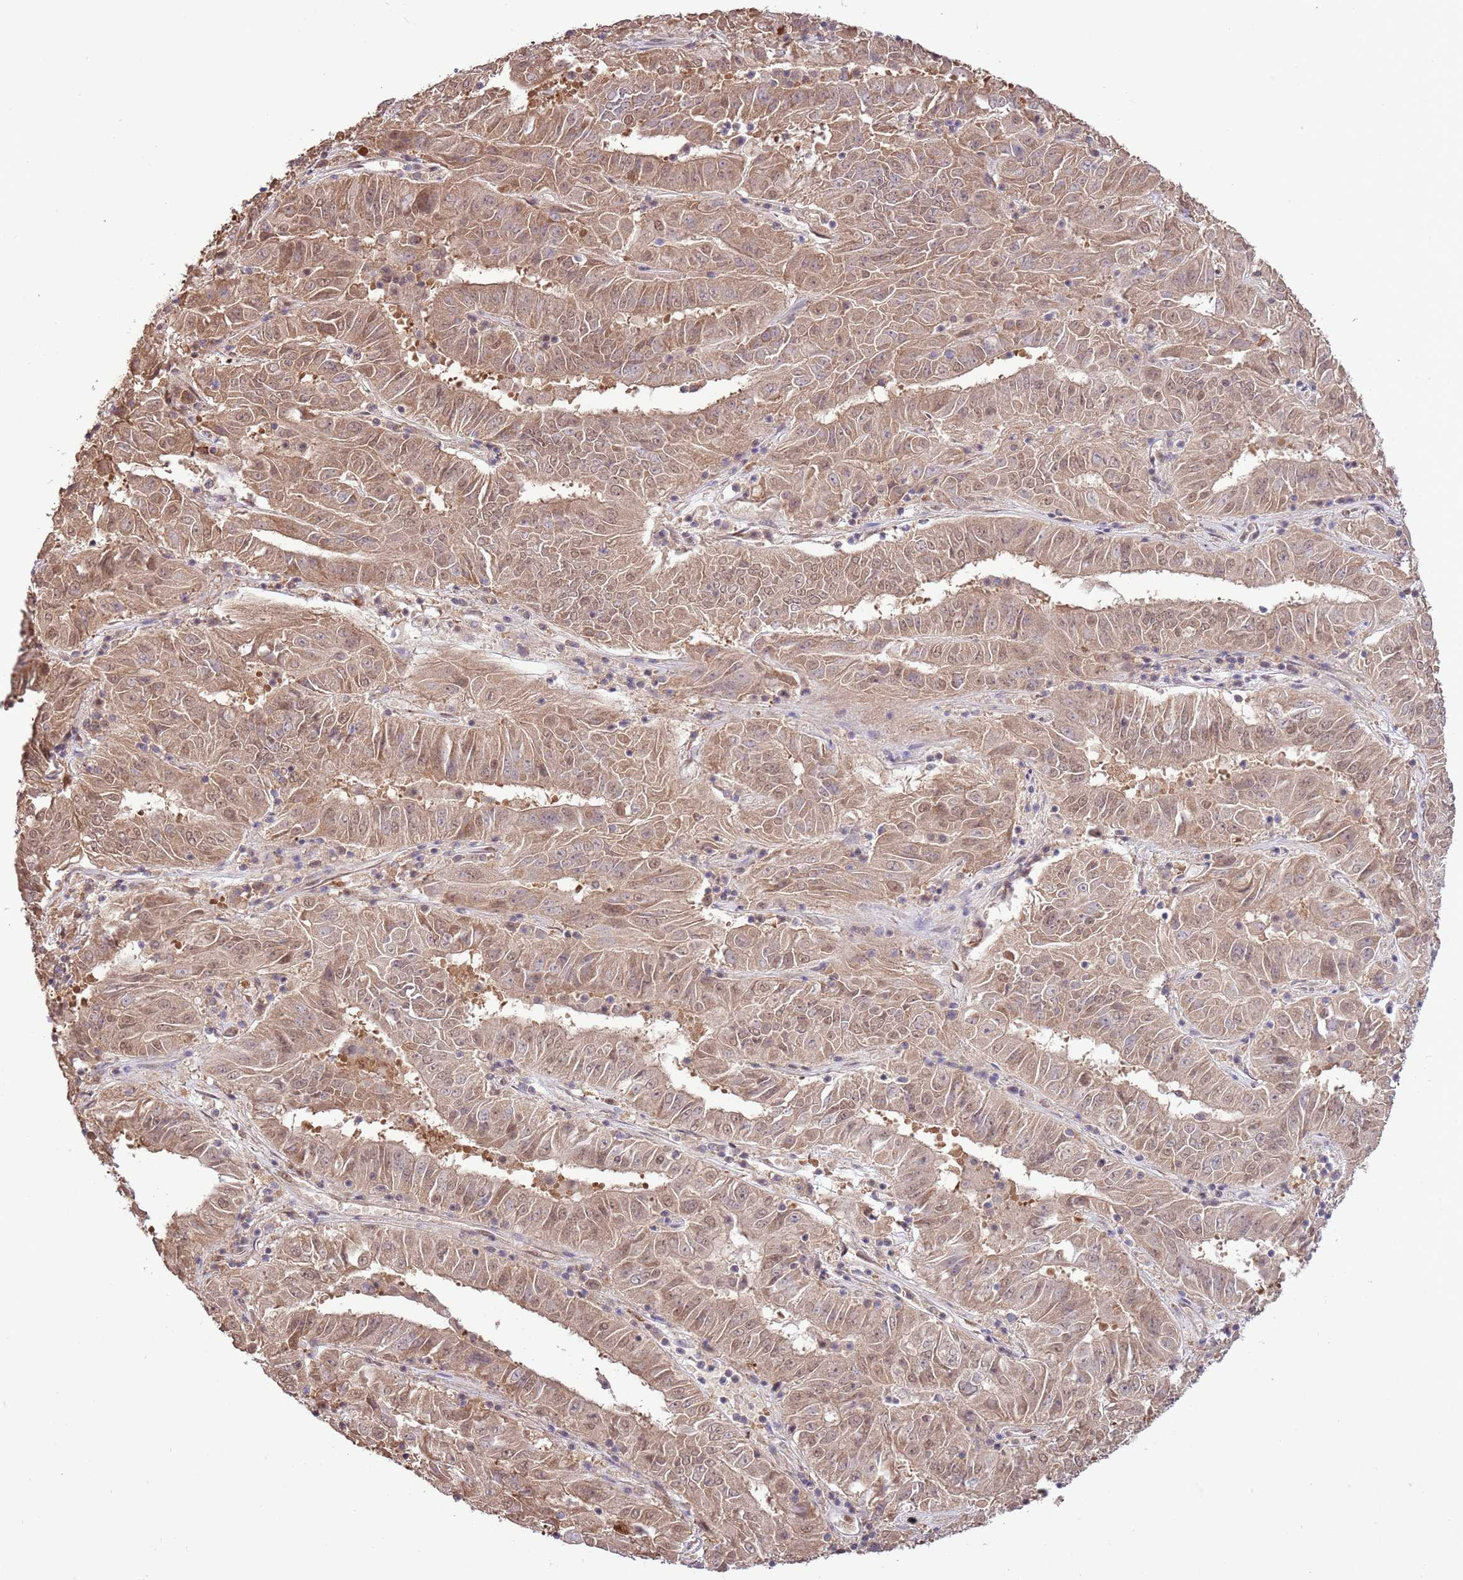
{"staining": {"intensity": "moderate", "quantity": ">75%", "location": "cytoplasmic/membranous,nuclear"}, "tissue": "pancreatic cancer", "cell_type": "Tumor cells", "image_type": "cancer", "snomed": [{"axis": "morphology", "description": "Adenocarcinoma, NOS"}, {"axis": "topography", "description": "Pancreas"}], "caption": "Adenocarcinoma (pancreatic) was stained to show a protein in brown. There is medium levels of moderate cytoplasmic/membranous and nuclear staining in about >75% of tumor cells.", "gene": "AMIGO1", "patient": {"sex": "male", "age": 63}}